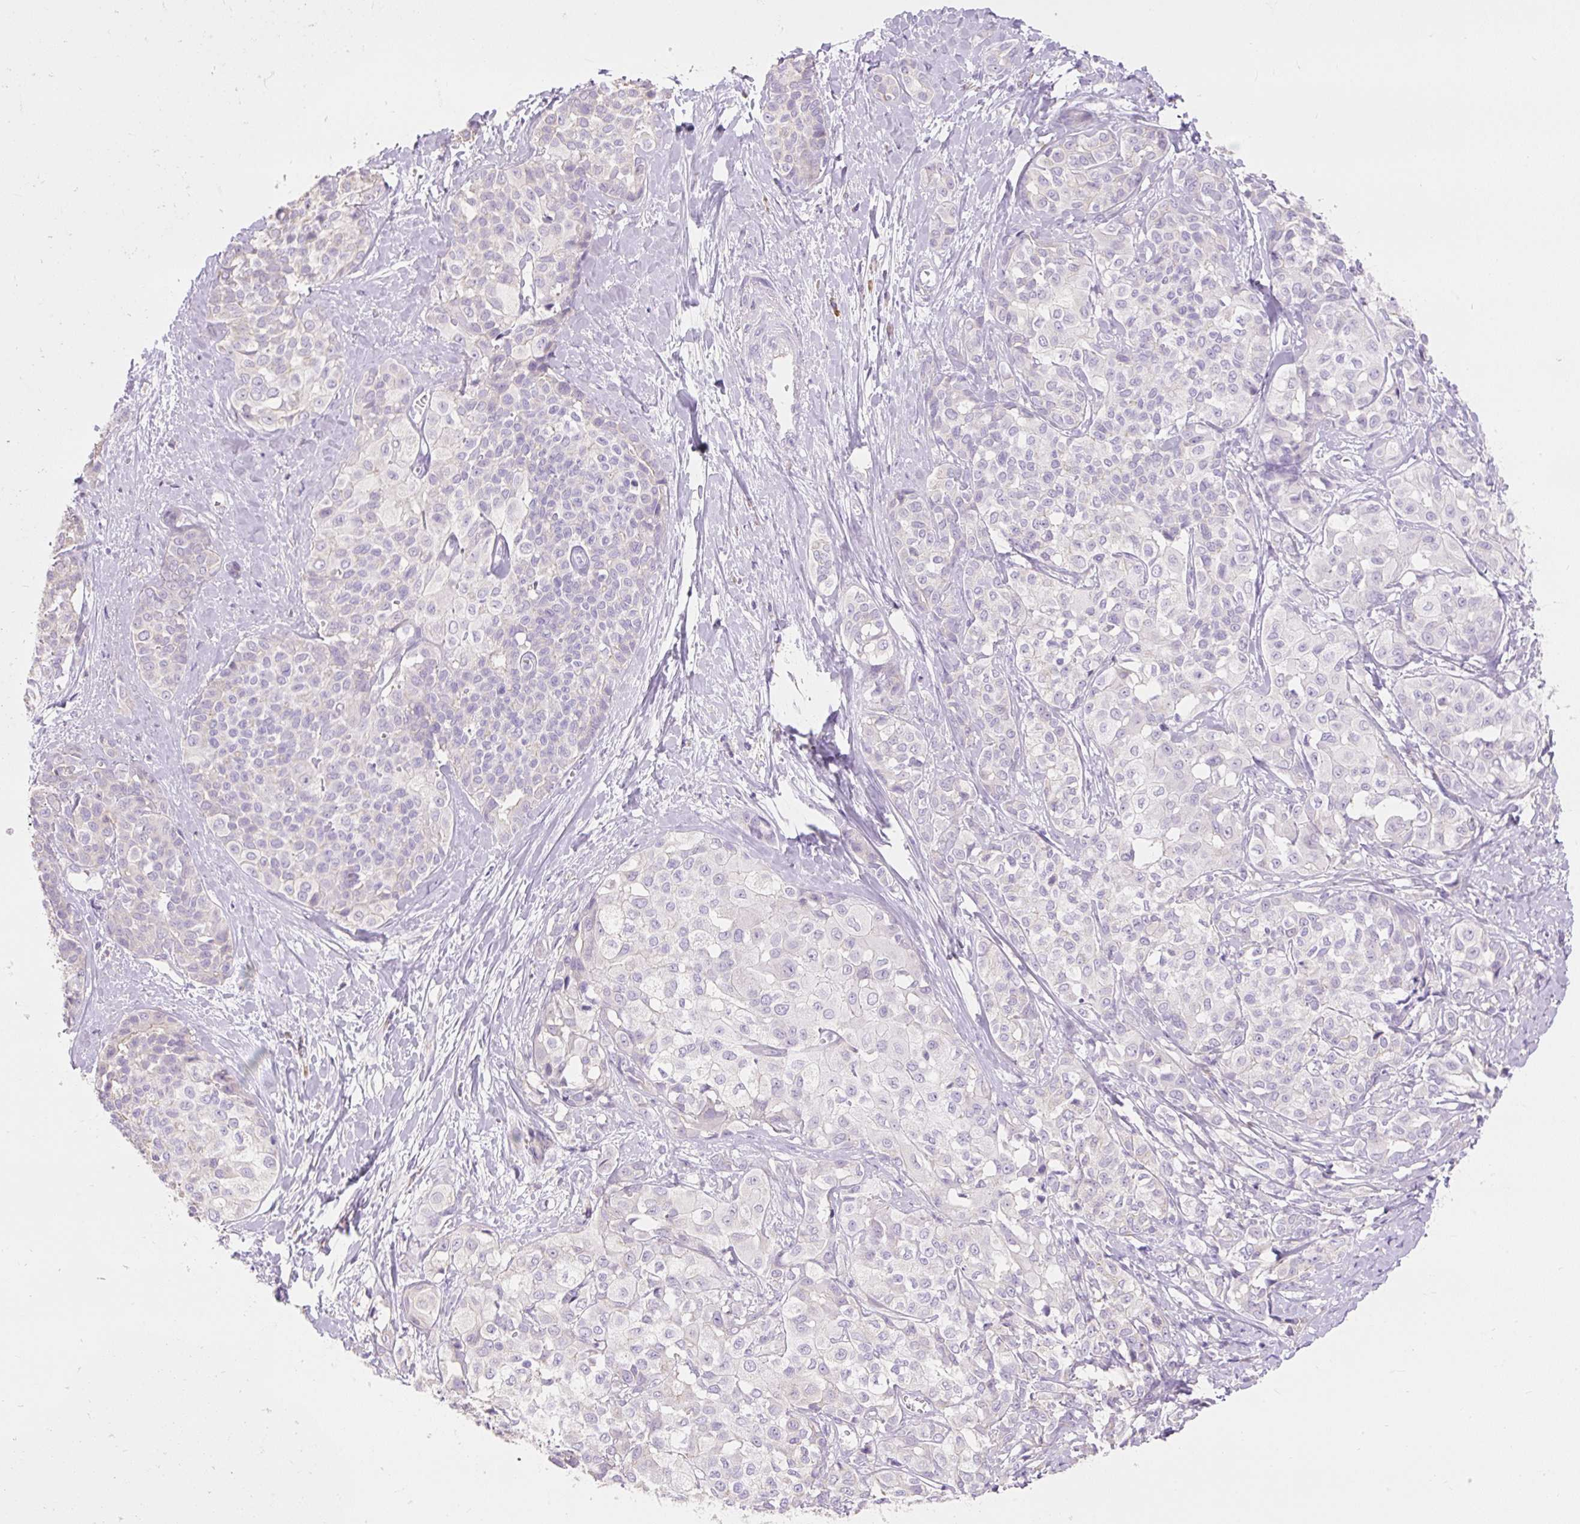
{"staining": {"intensity": "negative", "quantity": "none", "location": "none"}, "tissue": "liver cancer", "cell_type": "Tumor cells", "image_type": "cancer", "snomed": [{"axis": "morphology", "description": "Cholangiocarcinoma"}, {"axis": "topography", "description": "Liver"}], "caption": "A high-resolution micrograph shows immunohistochemistry (IHC) staining of liver cholangiocarcinoma, which displays no significant expression in tumor cells.", "gene": "DHX35", "patient": {"sex": "female", "age": 77}}